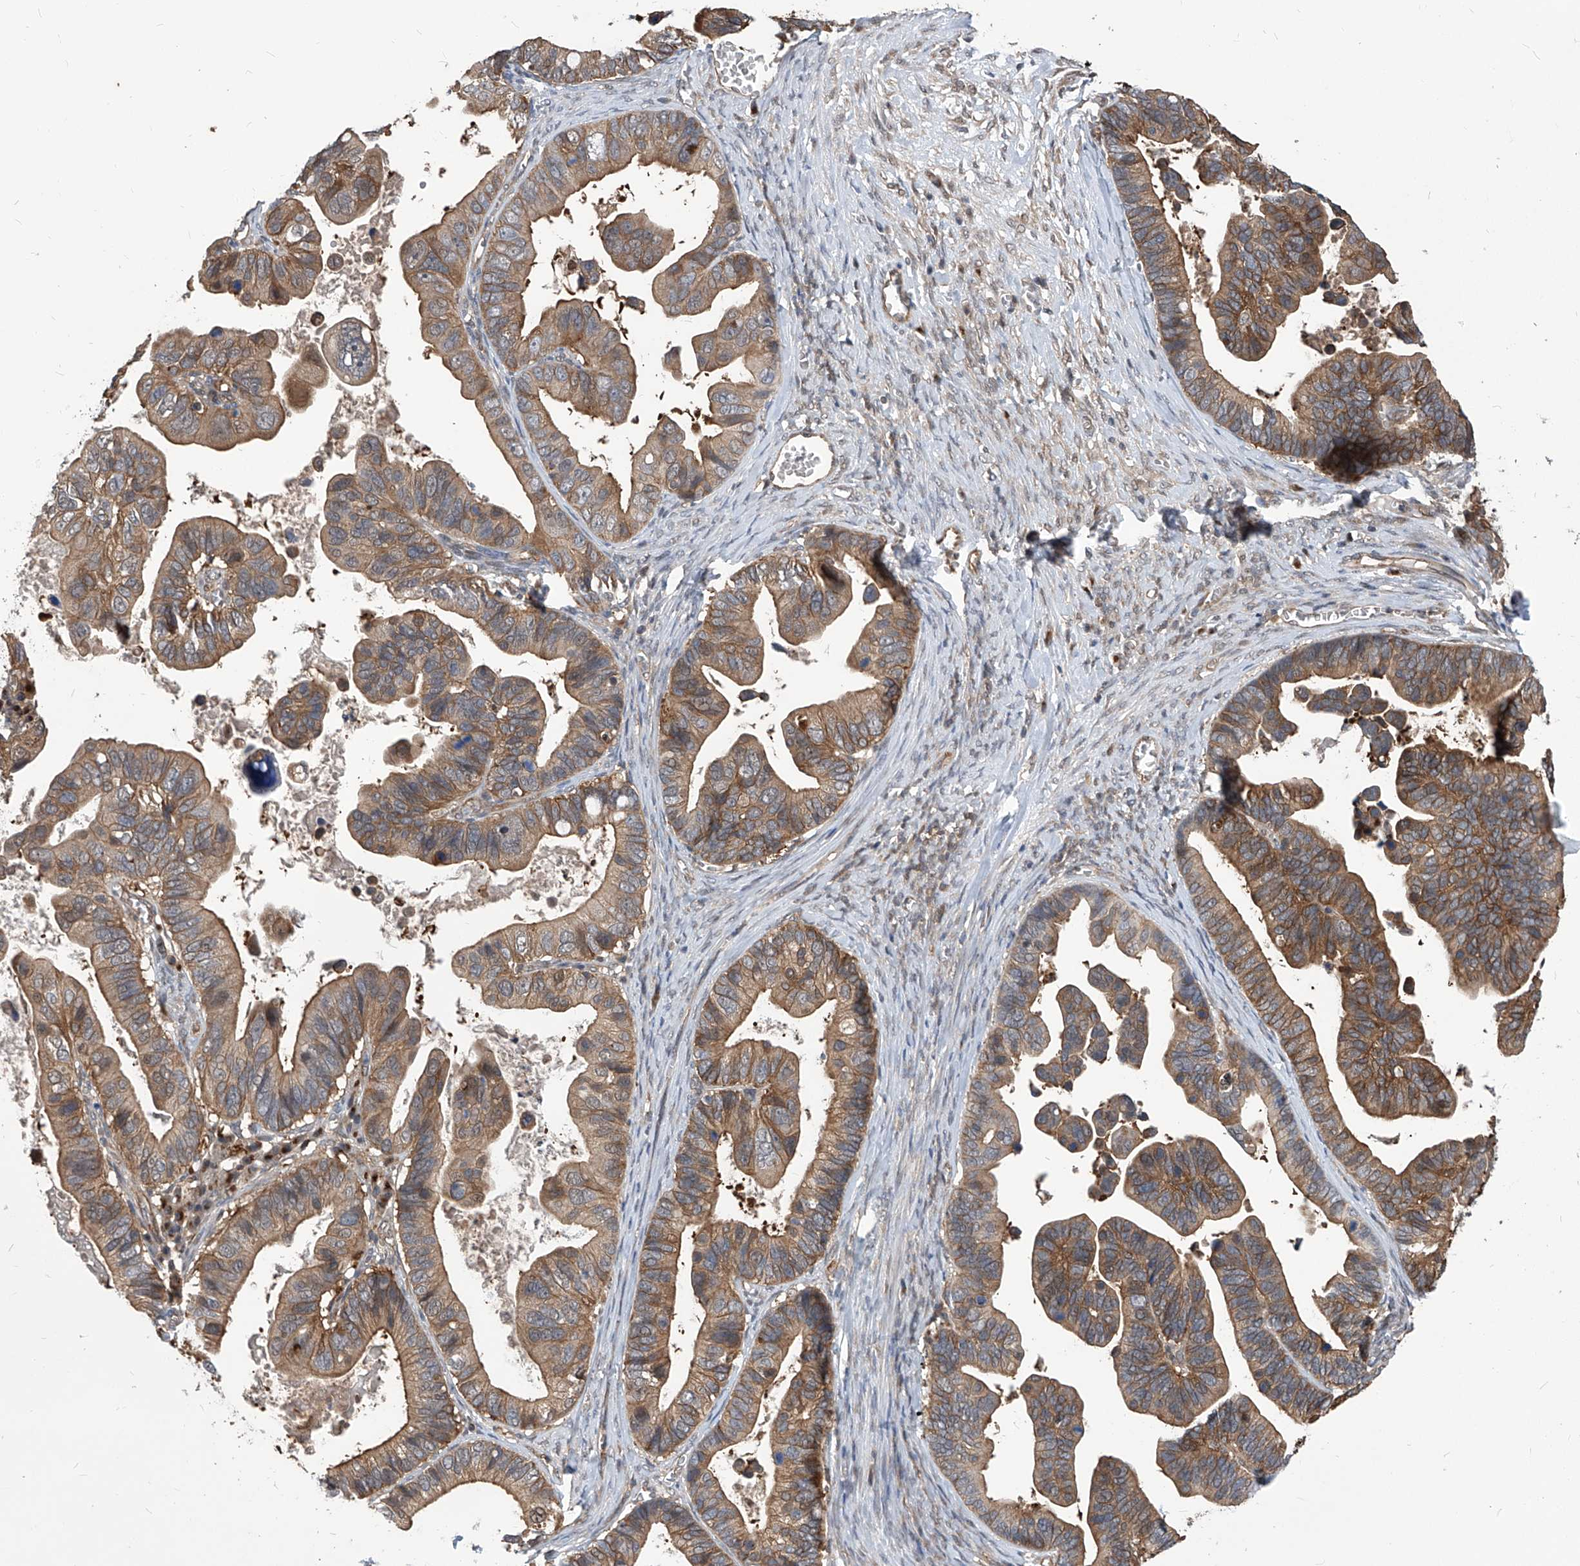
{"staining": {"intensity": "moderate", "quantity": ">75%", "location": "cytoplasmic/membranous"}, "tissue": "ovarian cancer", "cell_type": "Tumor cells", "image_type": "cancer", "snomed": [{"axis": "morphology", "description": "Cystadenocarcinoma, serous, NOS"}, {"axis": "topography", "description": "Ovary"}], "caption": "The photomicrograph reveals a brown stain indicating the presence of a protein in the cytoplasmic/membranous of tumor cells in ovarian cancer.", "gene": "PSMB1", "patient": {"sex": "female", "age": 56}}